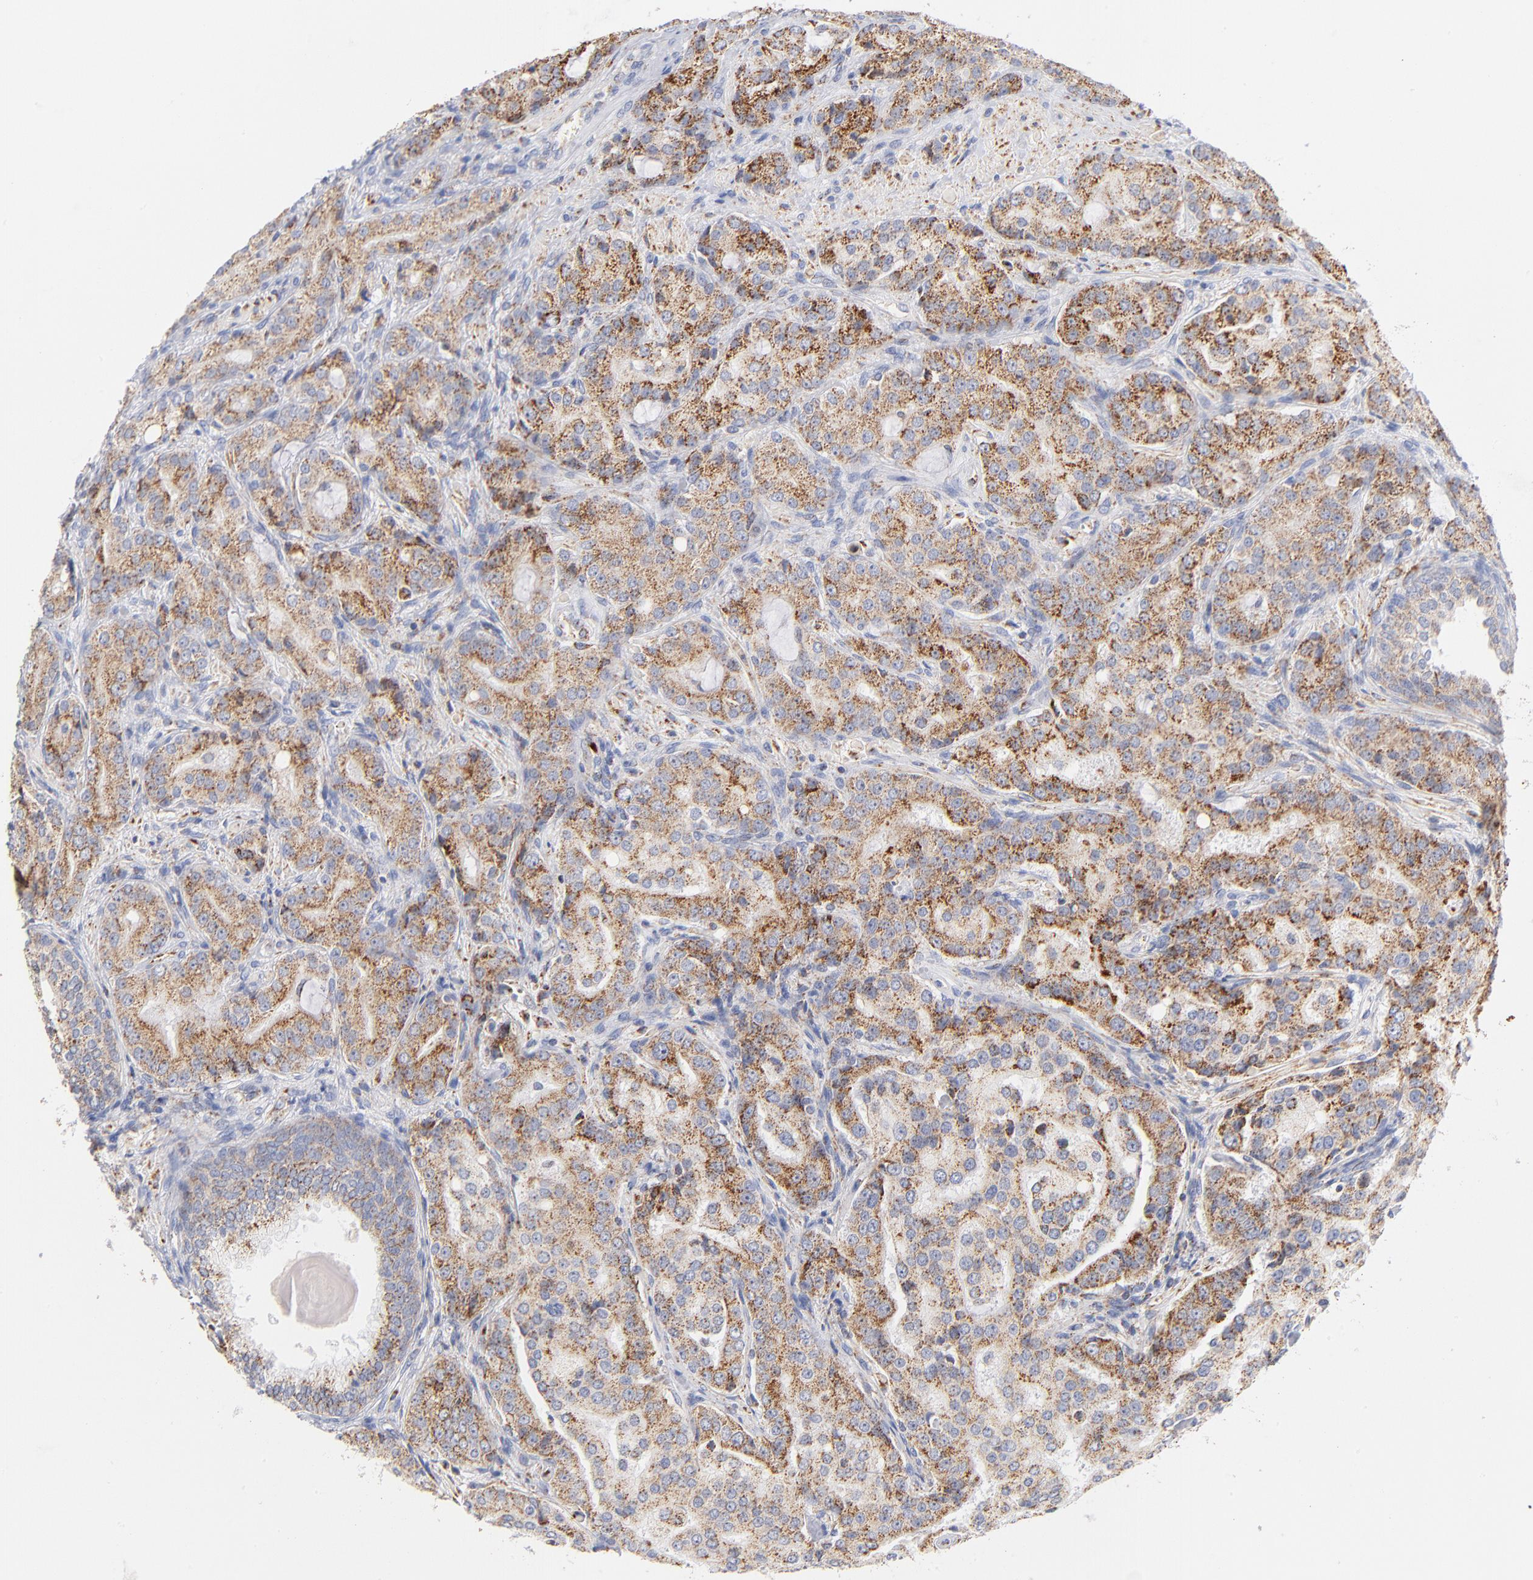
{"staining": {"intensity": "moderate", "quantity": ">75%", "location": "cytoplasmic/membranous"}, "tissue": "prostate cancer", "cell_type": "Tumor cells", "image_type": "cancer", "snomed": [{"axis": "morphology", "description": "Adenocarcinoma, High grade"}, {"axis": "topography", "description": "Prostate"}], "caption": "Moderate cytoplasmic/membranous protein staining is seen in about >75% of tumor cells in prostate cancer (high-grade adenocarcinoma).", "gene": "DLAT", "patient": {"sex": "male", "age": 72}}